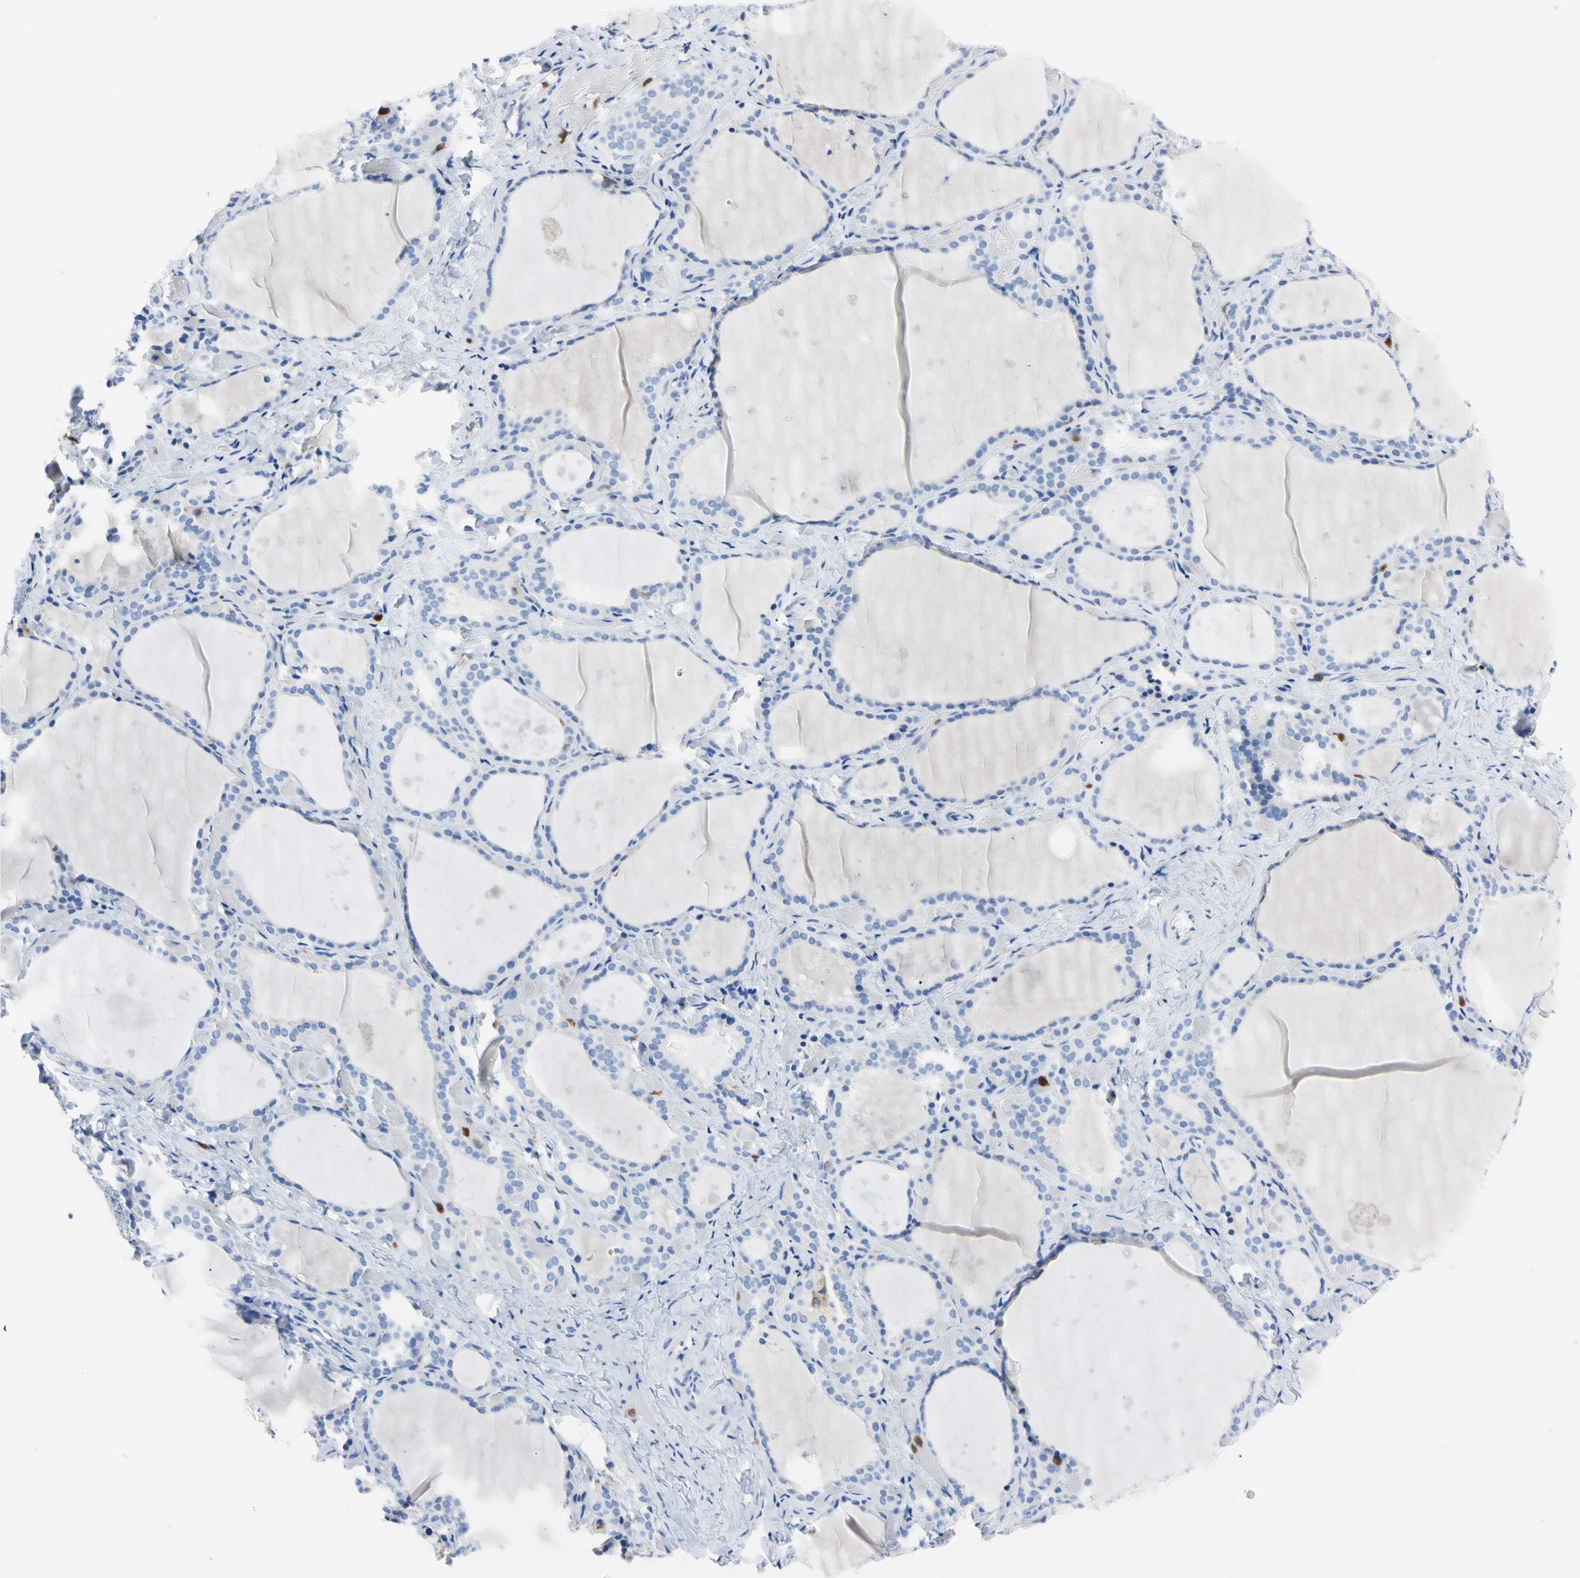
{"staining": {"intensity": "negative", "quantity": "none", "location": "none"}, "tissue": "thyroid gland", "cell_type": "Glandular cells", "image_type": "normal", "snomed": [{"axis": "morphology", "description": "Normal tissue, NOS"}, {"axis": "topography", "description": "Thyroid gland"}], "caption": "IHC image of benign human thyroid gland stained for a protein (brown), which reveals no positivity in glandular cells.", "gene": "NCF4", "patient": {"sex": "female", "age": 44}}